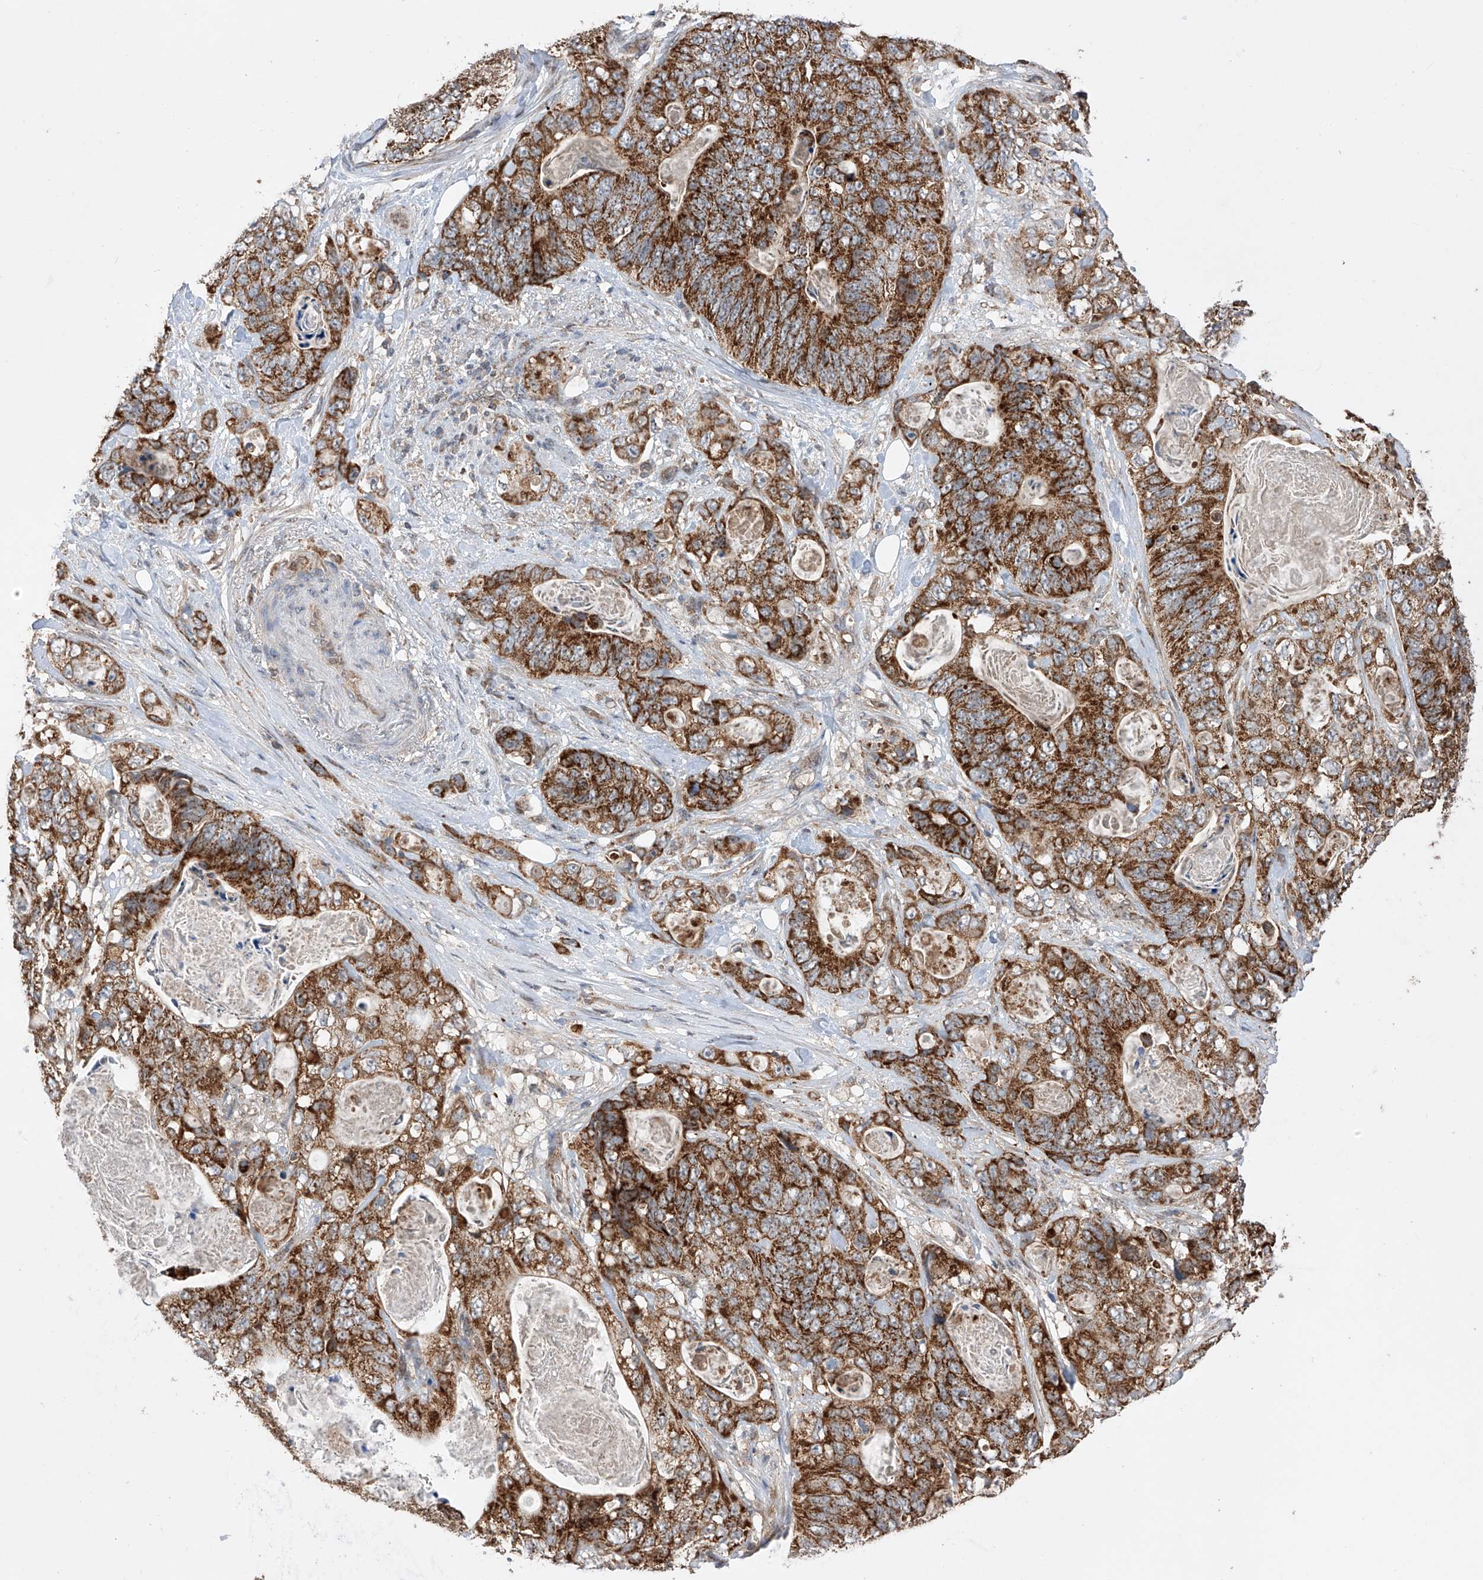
{"staining": {"intensity": "strong", "quantity": ">75%", "location": "cytoplasmic/membranous"}, "tissue": "stomach cancer", "cell_type": "Tumor cells", "image_type": "cancer", "snomed": [{"axis": "morphology", "description": "Normal tissue, NOS"}, {"axis": "morphology", "description": "Adenocarcinoma, NOS"}, {"axis": "topography", "description": "Stomach"}], "caption": "Stomach cancer stained with a protein marker reveals strong staining in tumor cells.", "gene": "SDHAF4", "patient": {"sex": "female", "age": 89}}